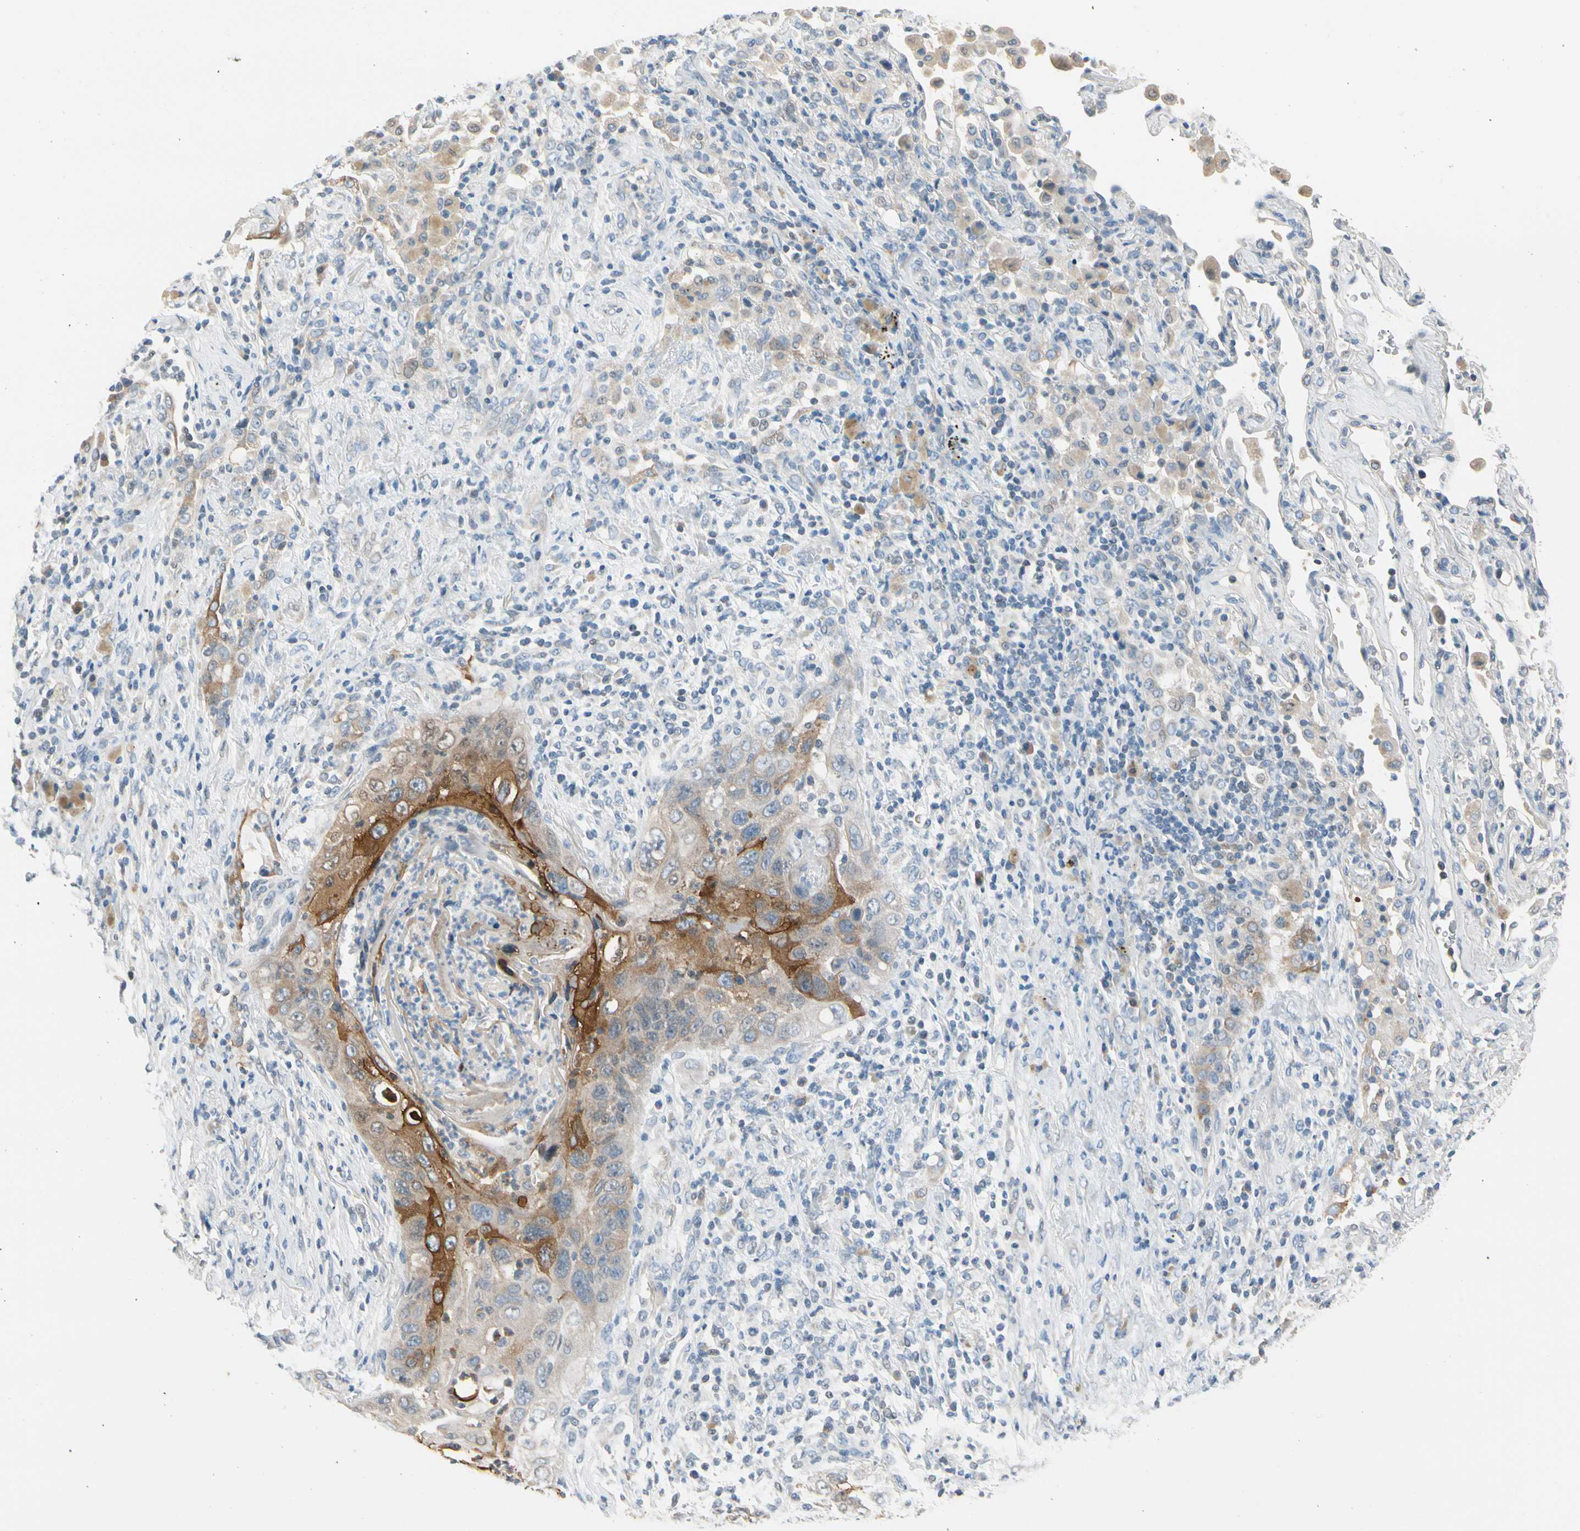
{"staining": {"intensity": "moderate", "quantity": ">75%", "location": "cytoplasmic/membranous"}, "tissue": "lung cancer", "cell_type": "Tumor cells", "image_type": "cancer", "snomed": [{"axis": "morphology", "description": "Squamous cell carcinoma, NOS"}, {"axis": "topography", "description": "Lung"}], "caption": "This photomicrograph exhibits lung cancer stained with IHC to label a protein in brown. The cytoplasmic/membranous of tumor cells show moderate positivity for the protein. Nuclei are counter-stained blue.", "gene": "STK40", "patient": {"sex": "female", "age": 67}}